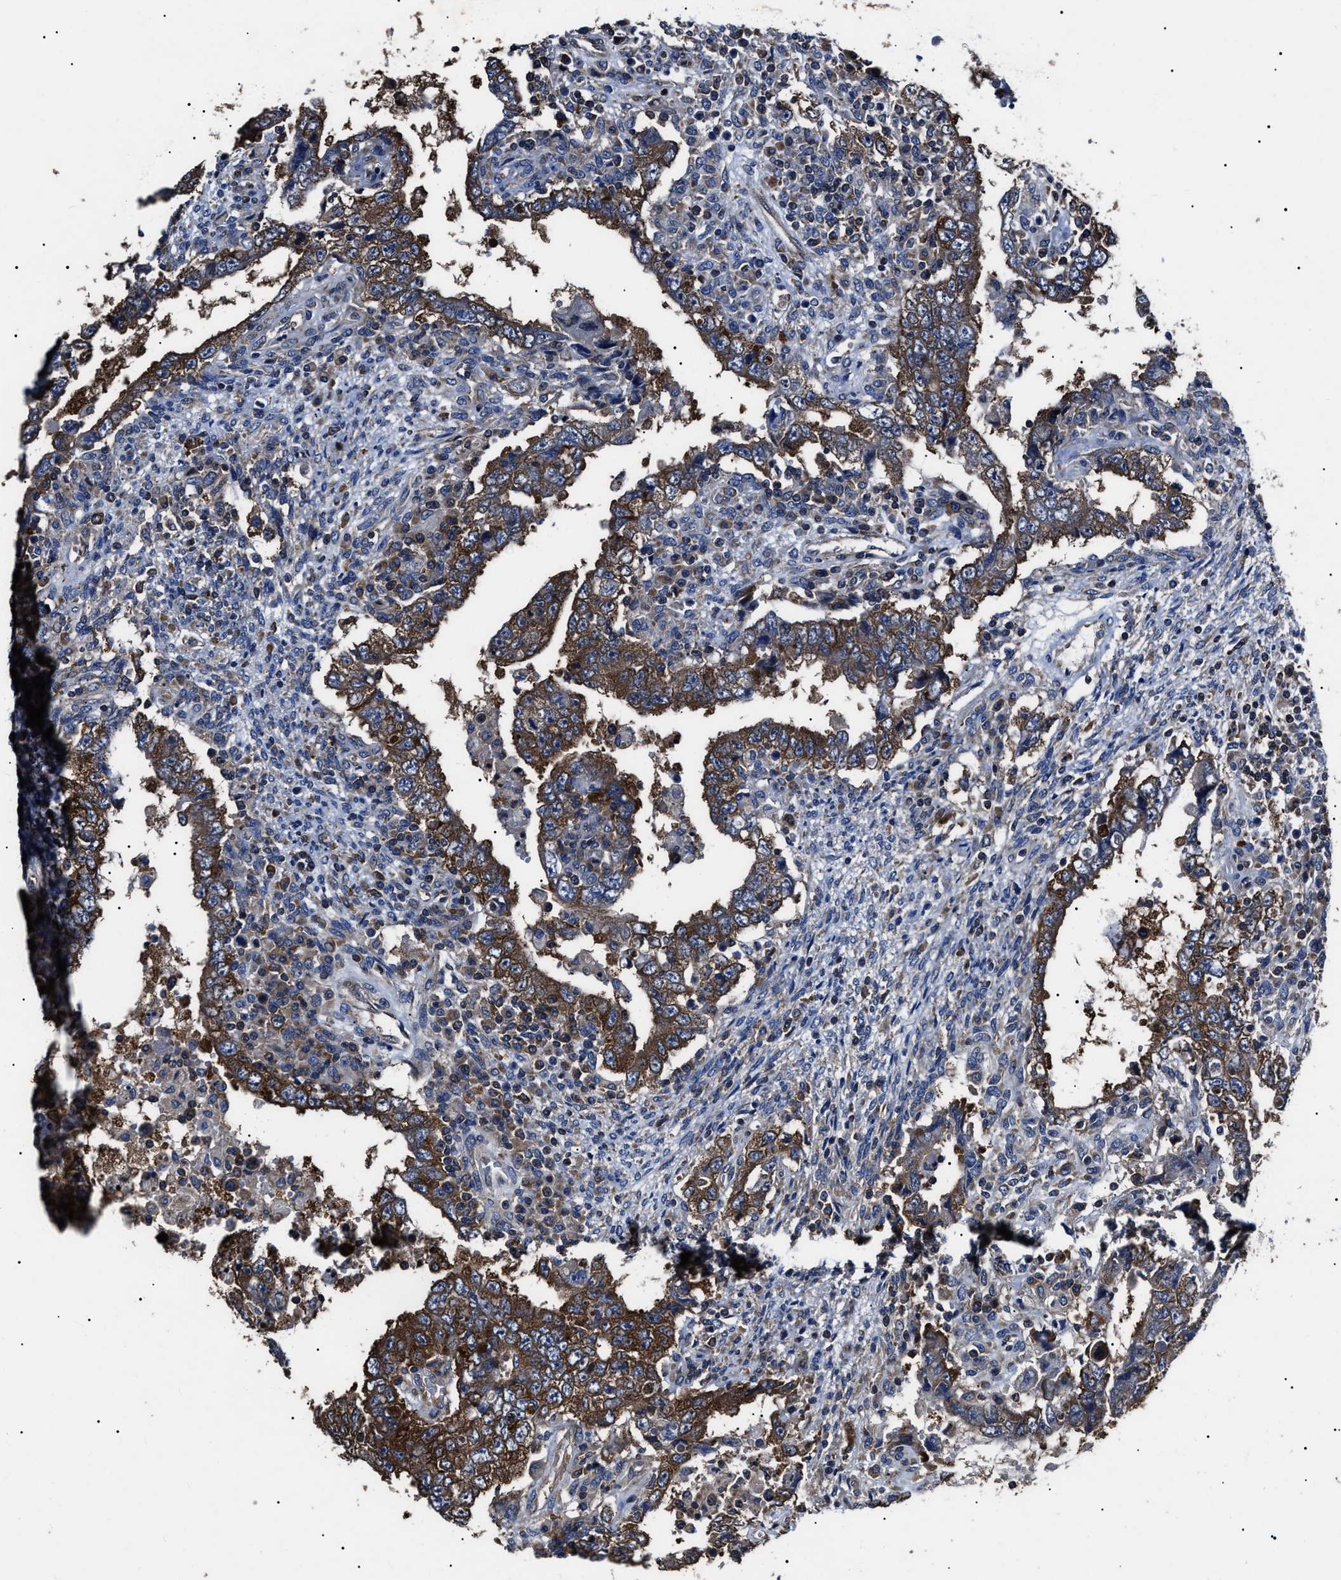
{"staining": {"intensity": "moderate", "quantity": ">75%", "location": "cytoplasmic/membranous"}, "tissue": "testis cancer", "cell_type": "Tumor cells", "image_type": "cancer", "snomed": [{"axis": "morphology", "description": "Carcinoma, Embryonal, NOS"}, {"axis": "topography", "description": "Testis"}], "caption": "A medium amount of moderate cytoplasmic/membranous positivity is identified in approximately >75% of tumor cells in testis embryonal carcinoma tissue. (DAB IHC, brown staining for protein, blue staining for nuclei).", "gene": "CCT8", "patient": {"sex": "male", "age": 26}}